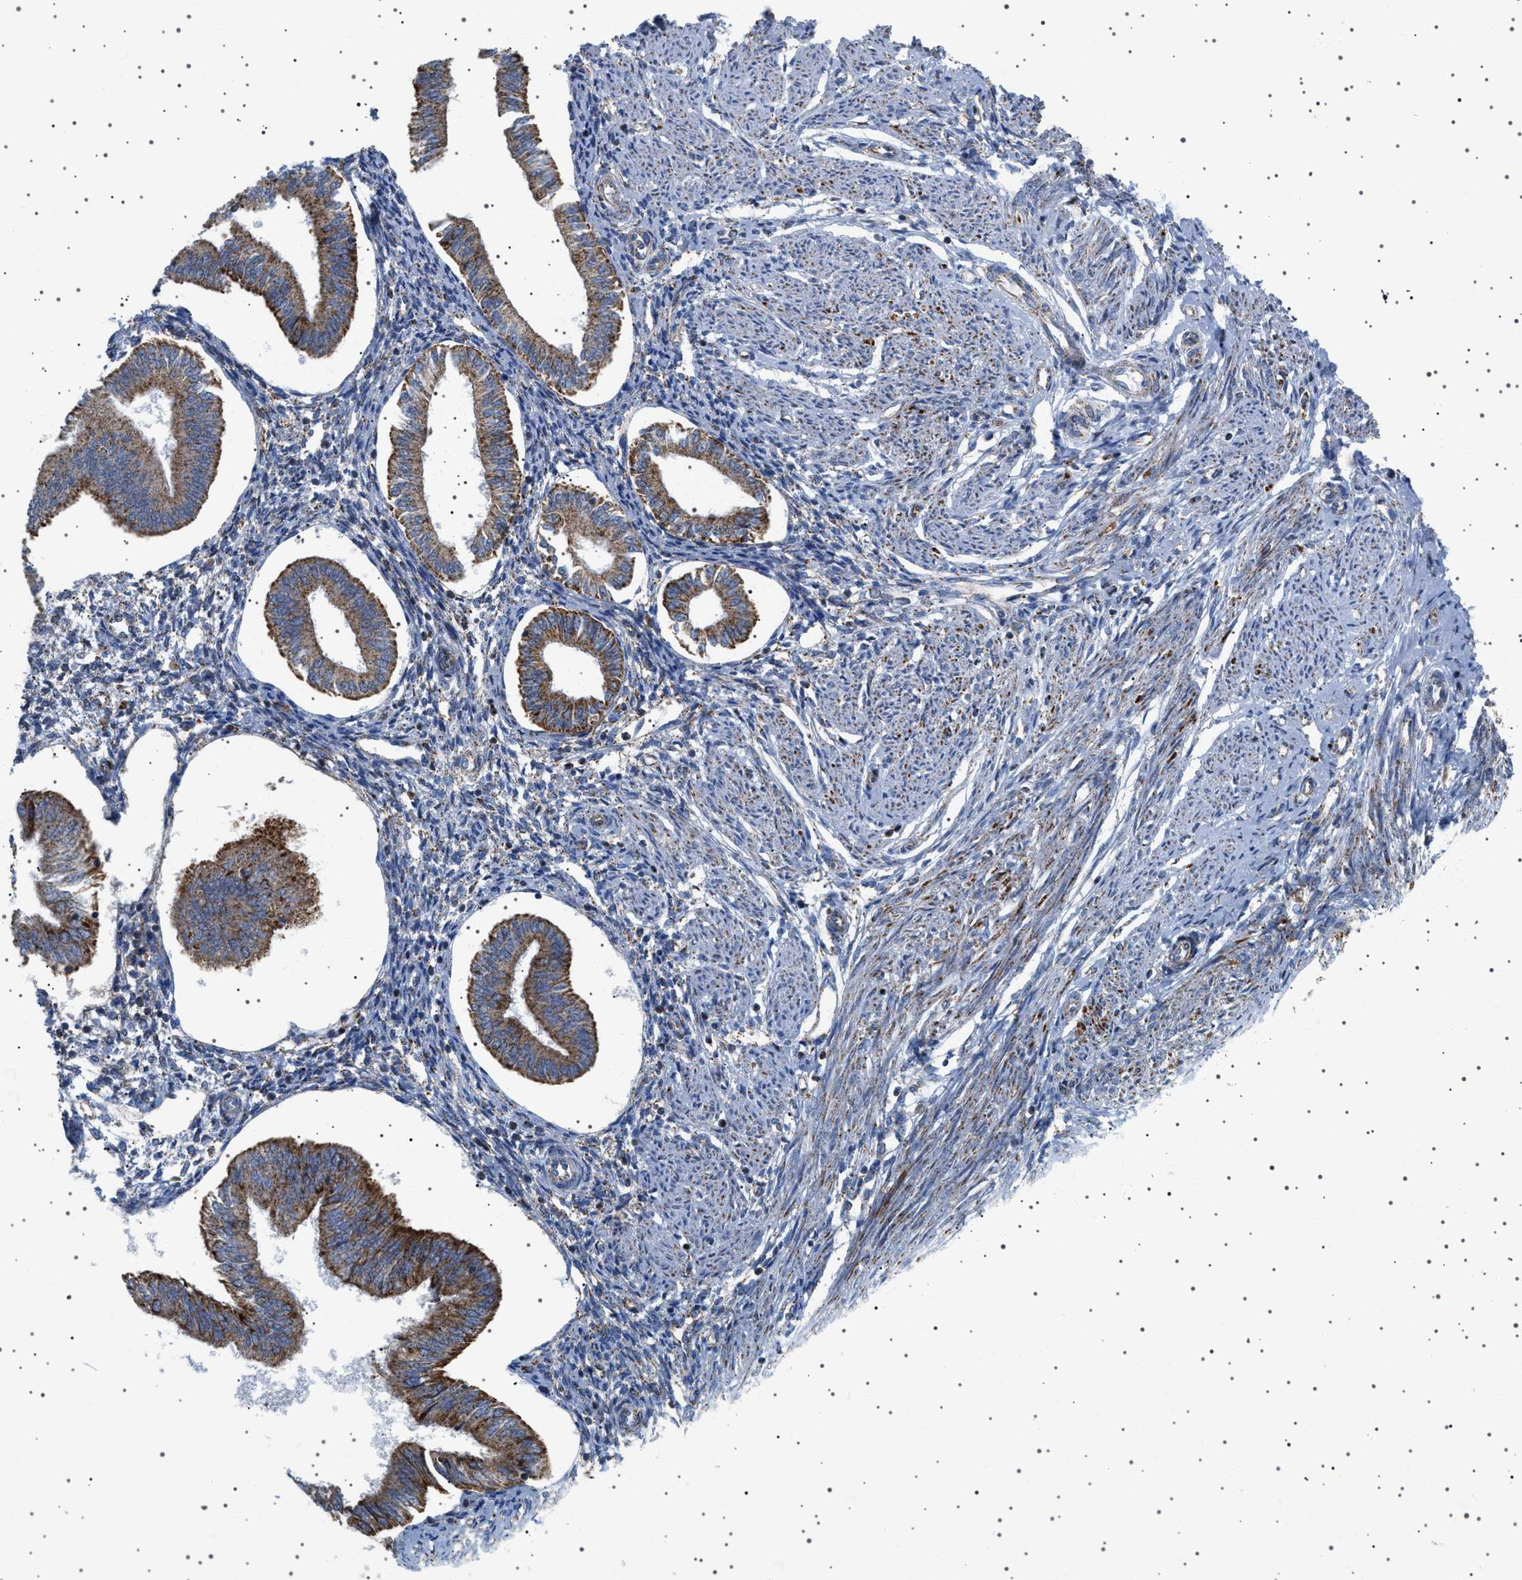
{"staining": {"intensity": "negative", "quantity": "none", "location": "none"}, "tissue": "endometrium", "cell_type": "Cells in endometrial stroma", "image_type": "normal", "snomed": [{"axis": "morphology", "description": "Normal tissue, NOS"}, {"axis": "topography", "description": "Endometrium"}], "caption": "Cells in endometrial stroma show no significant protein positivity in unremarkable endometrium.", "gene": "UBXN8", "patient": {"sex": "female", "age": 50}}